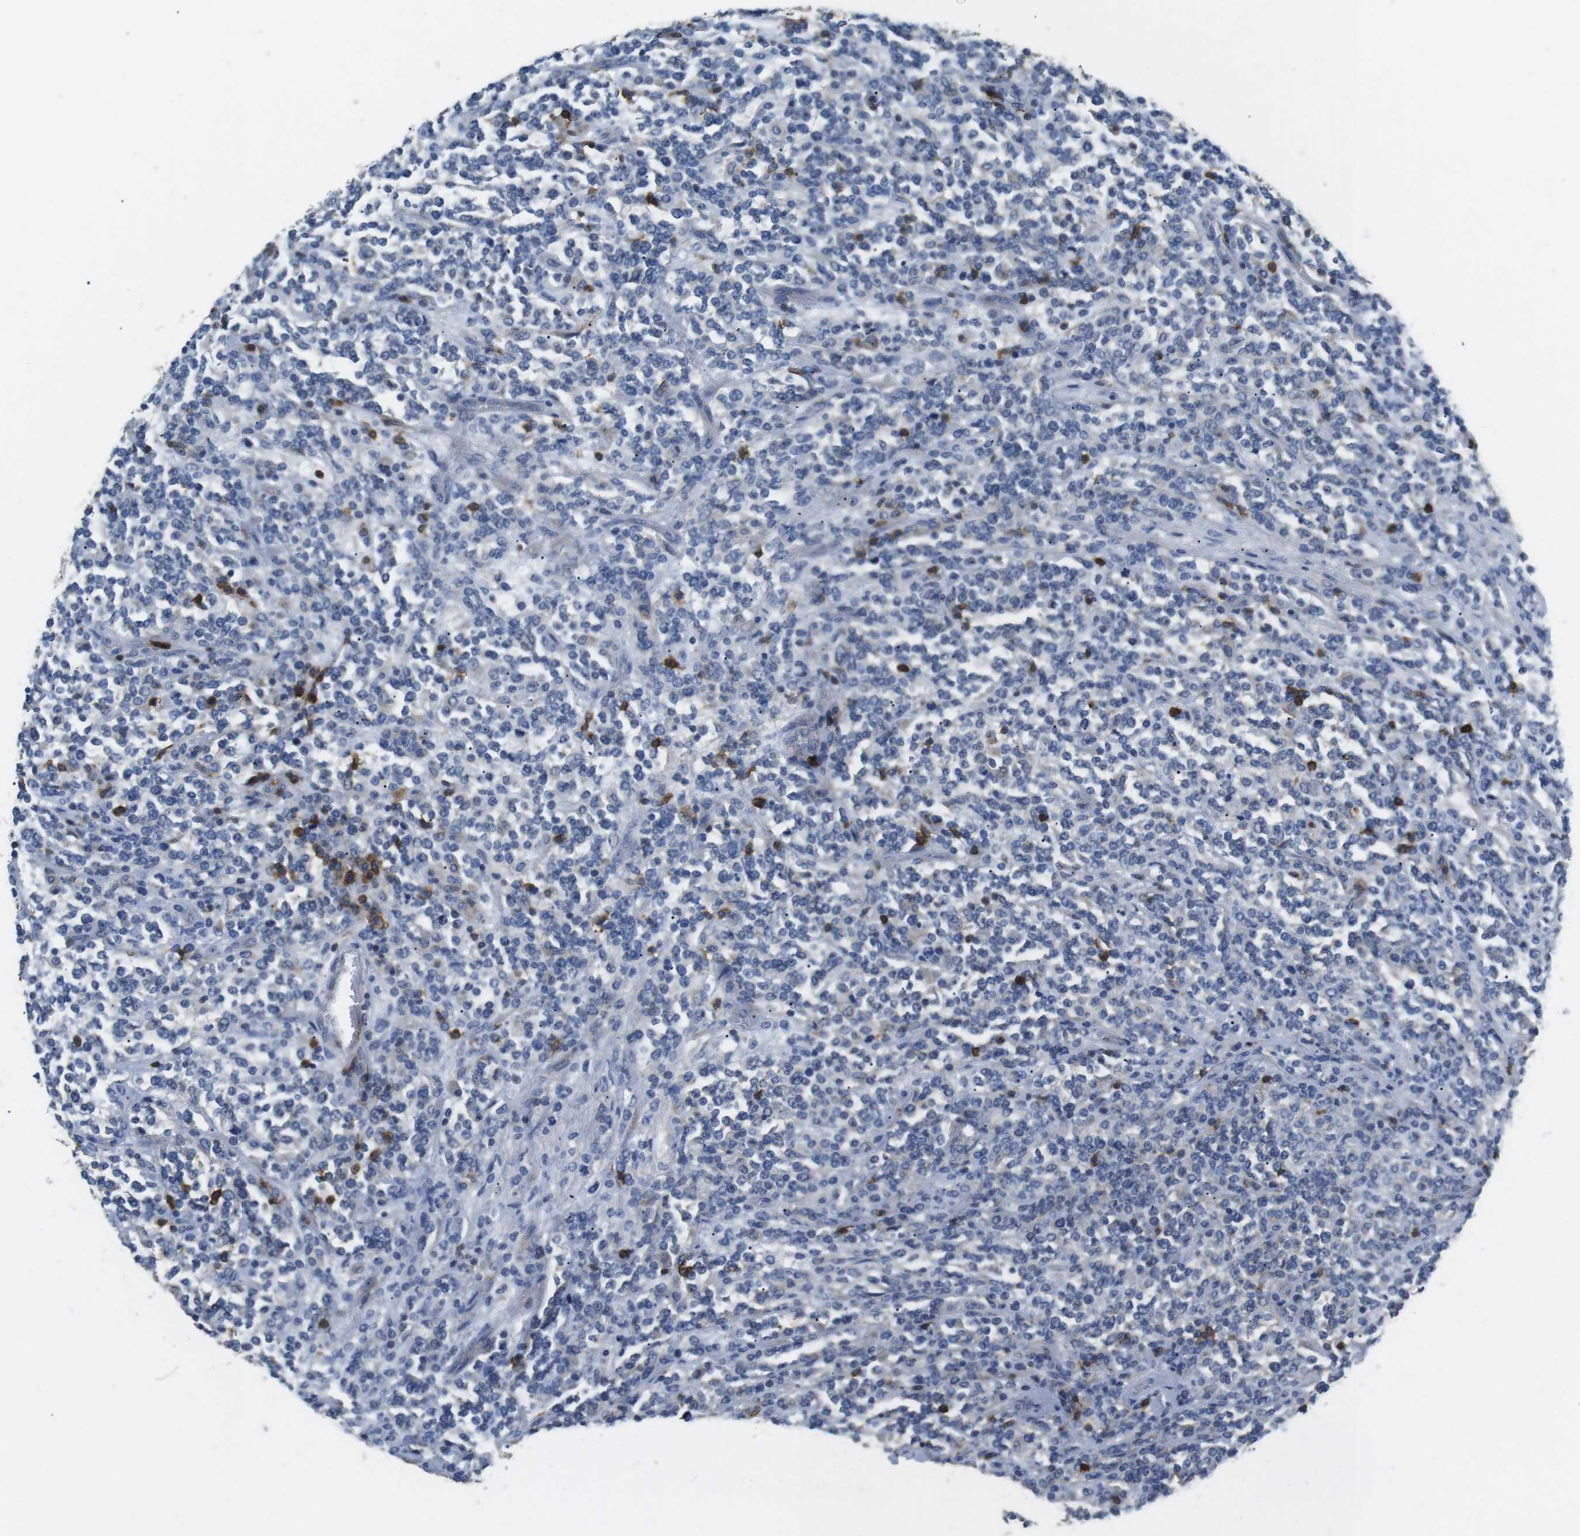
{"staining": {"intensity": "negative", "quantity": "none", "location": "none"}, "tissue": "lymphoma", "cell_type": "Tumor cells", "image_type": "cancer", "snomed": [{"axis": "morphology", "description": "Malignant lymphoma, non-Hodgkin's type, High grade"}, {"axis": "topography", "description": "Soft tissue"}], "caption": "A photomicrograph of lymphoma stained for a protein displays no brown staining in tumor cells.", "gene": "CD6", "patient": {"sex": "male", "age": 18}}